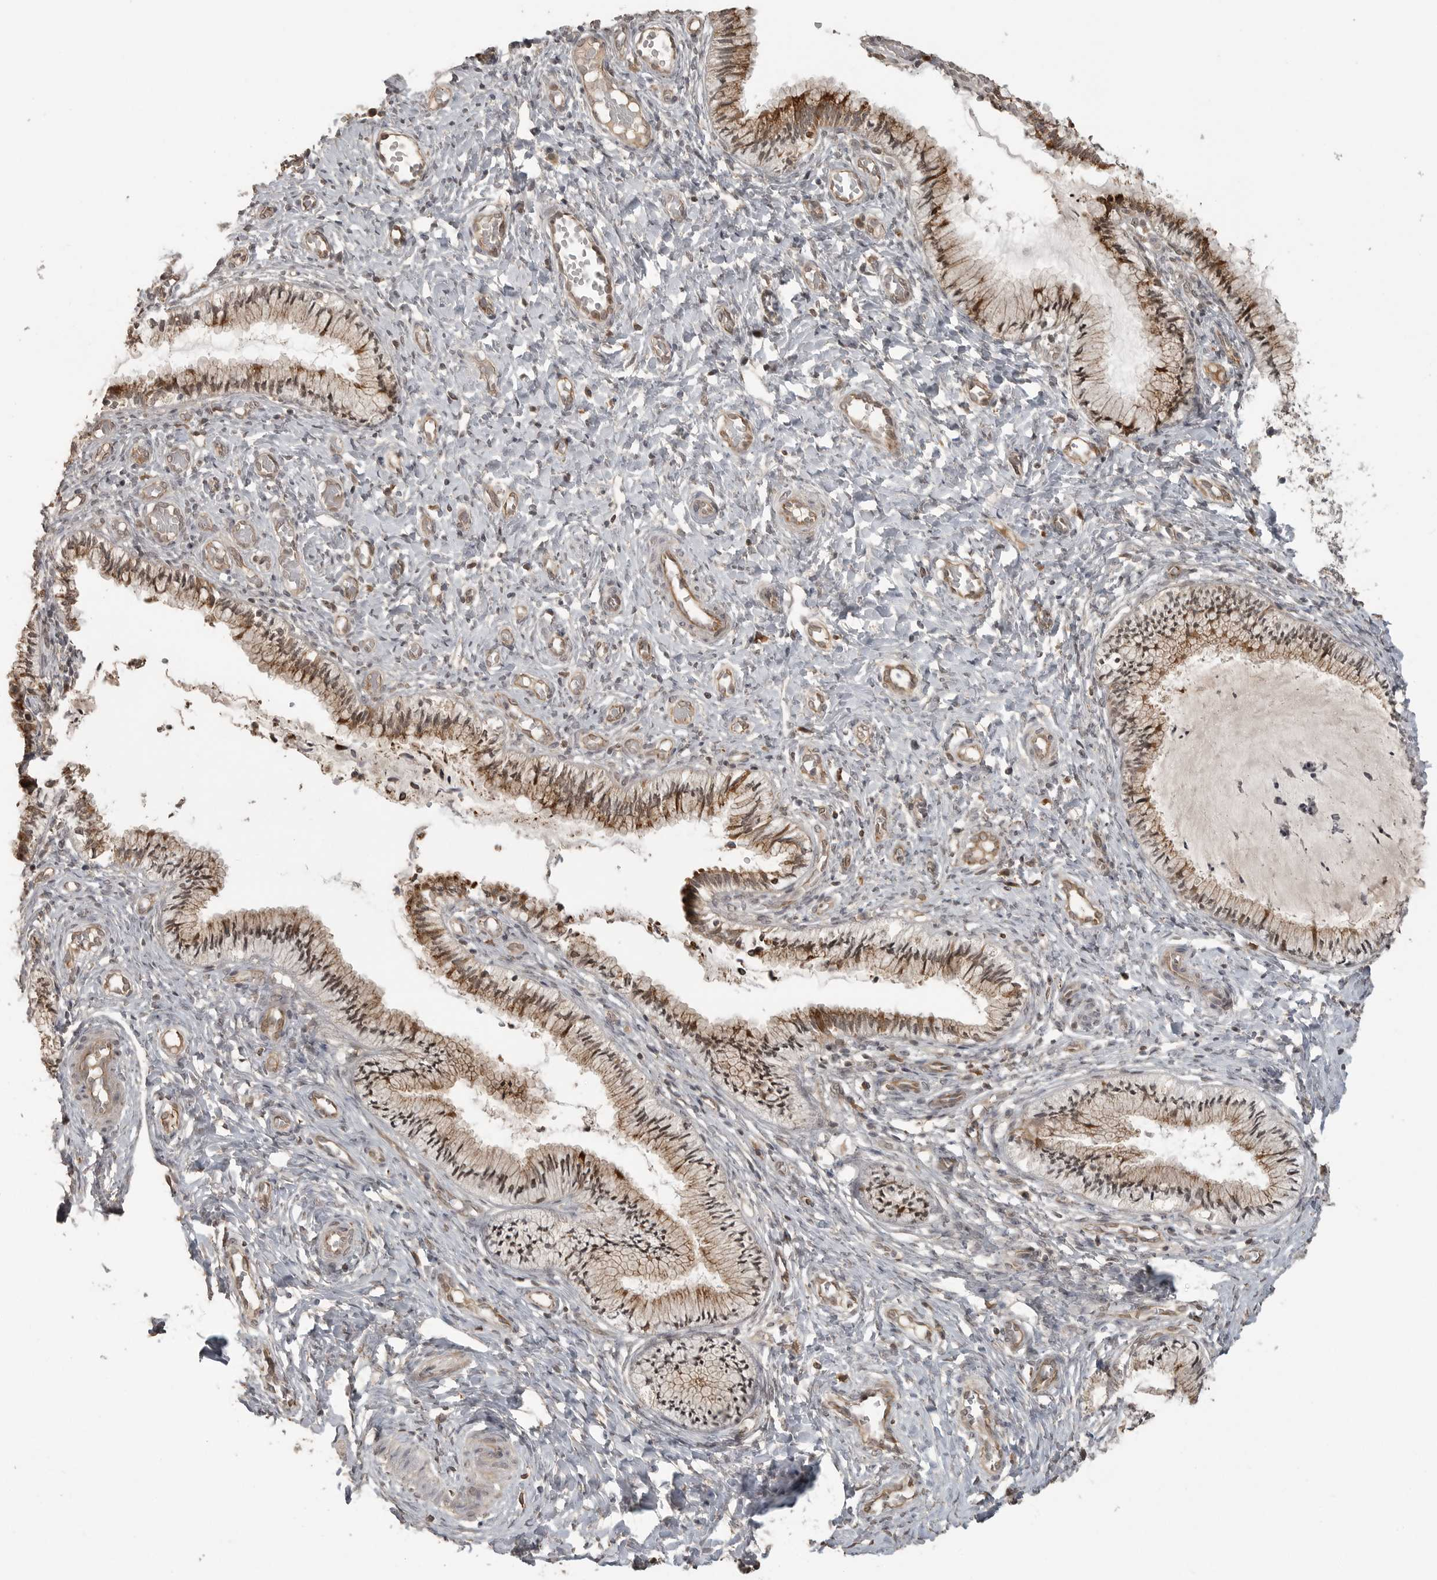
{"staining": {"intensity": "moderate", "quantity": ">75%", "location": "cytoplasmic/membranous"}, "tissue": "cervix", "cell_type": "Glandular cells", "image_type": "normal", "snomed": [{"axis": "morphology", "description": "Normal tissue, NOS"}, {"axis": "topography", "description": "Cervix"}], "caption": "Moderate cytoplasmic/membranous staining is present in approximately >75% of glandular cells in normal cervix.", "gene": "SMG8", "patient": {"sex": "female", "age": 27}}